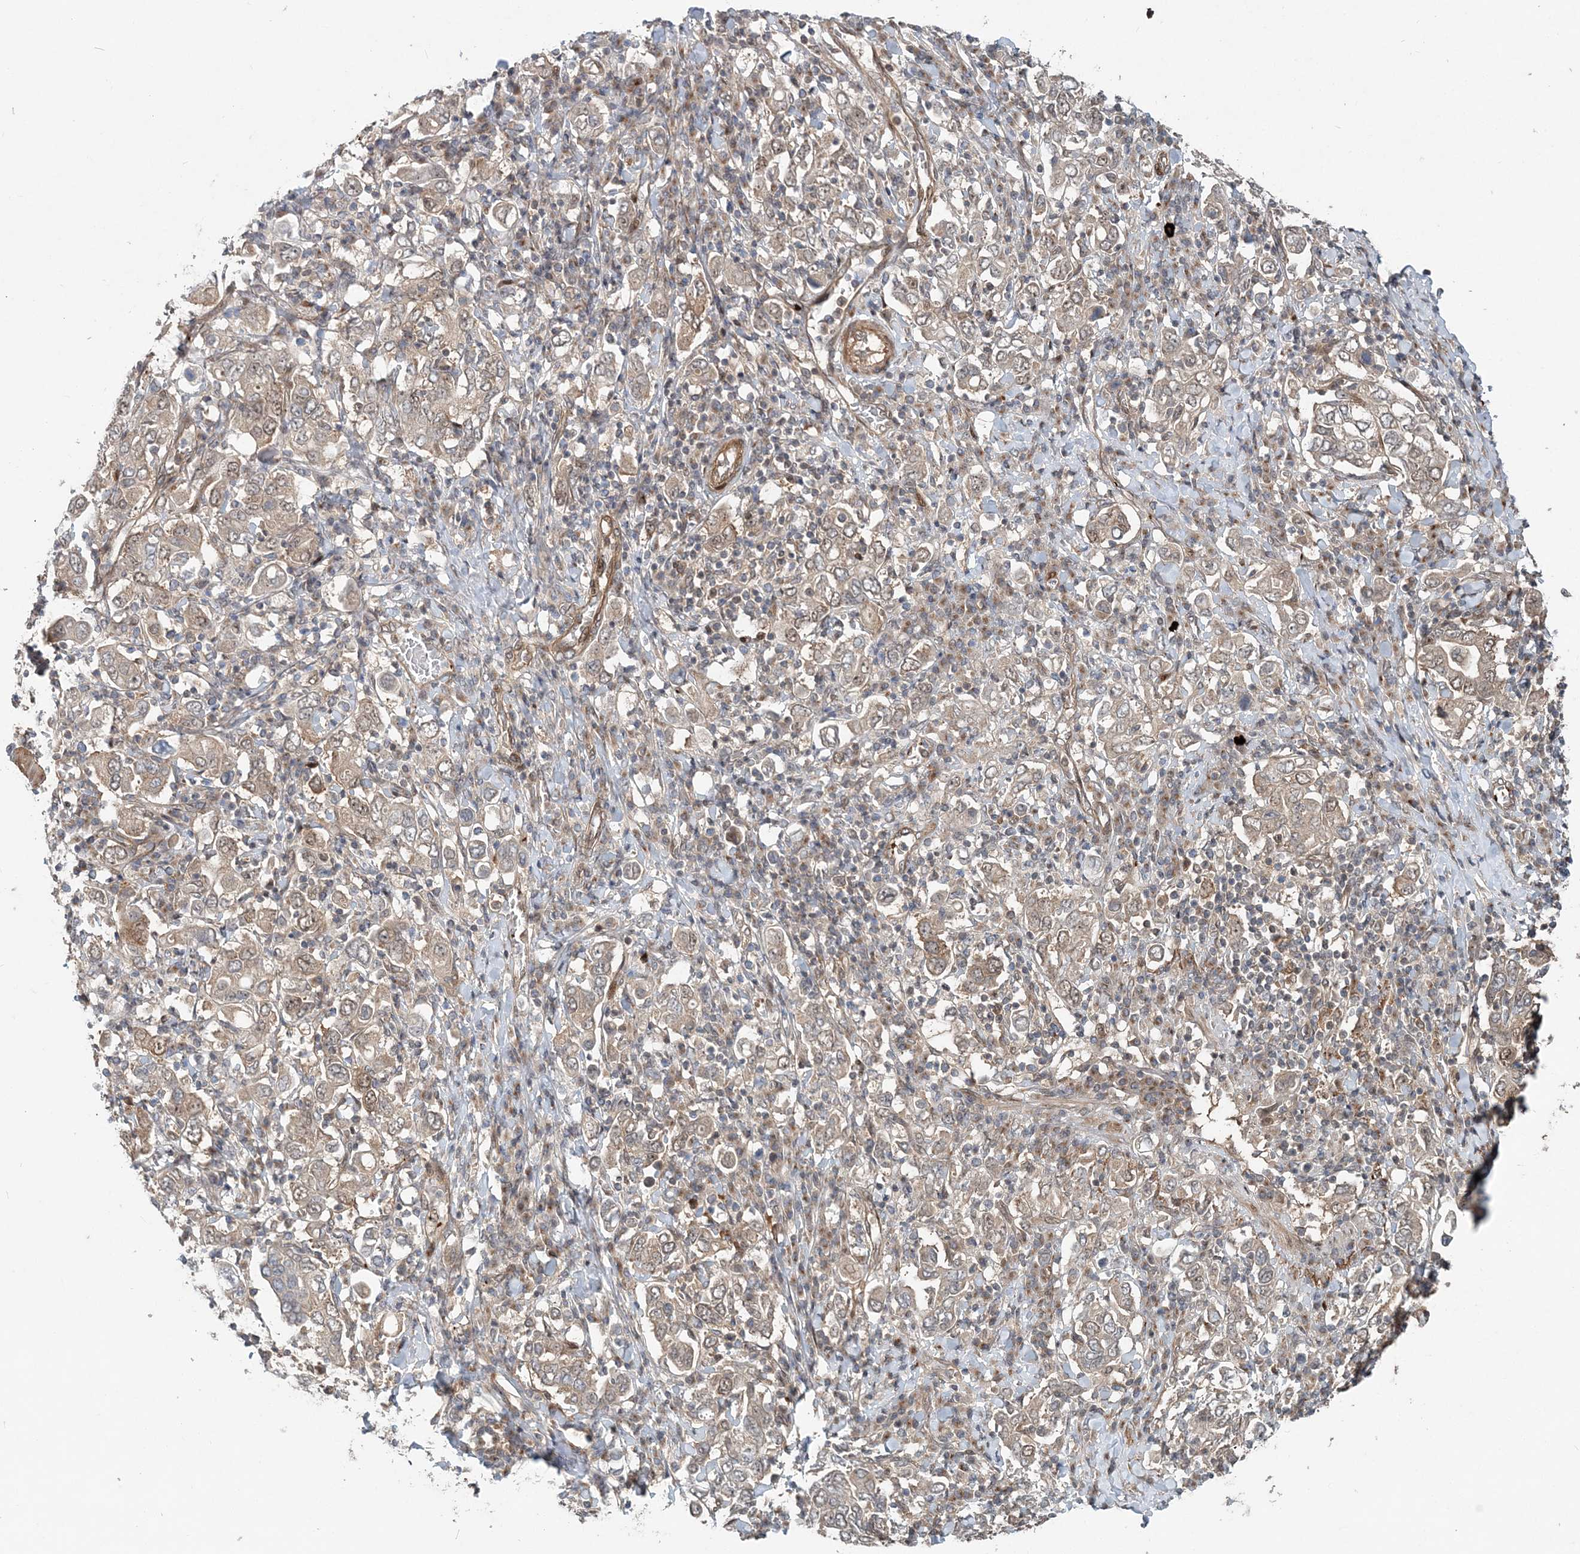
{"staining": {"intensity": "weak", "quantity": "25%-75%", "location": "cytoplasmic/membranous"}, "tissue": "stomach cancer", "cell_type": "Tumor cells", "image_type": "cancer", "snomed": [{"axis": "morphology", "description": "Adenocarcinoma, NOS"}, {"axis": "topography", "description": "Stomach, upper"}], "caption": "High-magnification brightfield microscopy of stomach cancer (adenocarcinoma) stained with DAB (brown) and counterstained with hematoxylin (blue). tumor cells exhibit weak cytoplasmic/membranous staining is identified in approximately25%-75% of cells. (Stains: DAB (3,3'-diaminobenzidine) in brown, nuclei in blue, Microscopy: brightfield microscopy at high magnification).", "gene": "GEMIN5", "patient": {"sex": "male", "age": 62}}